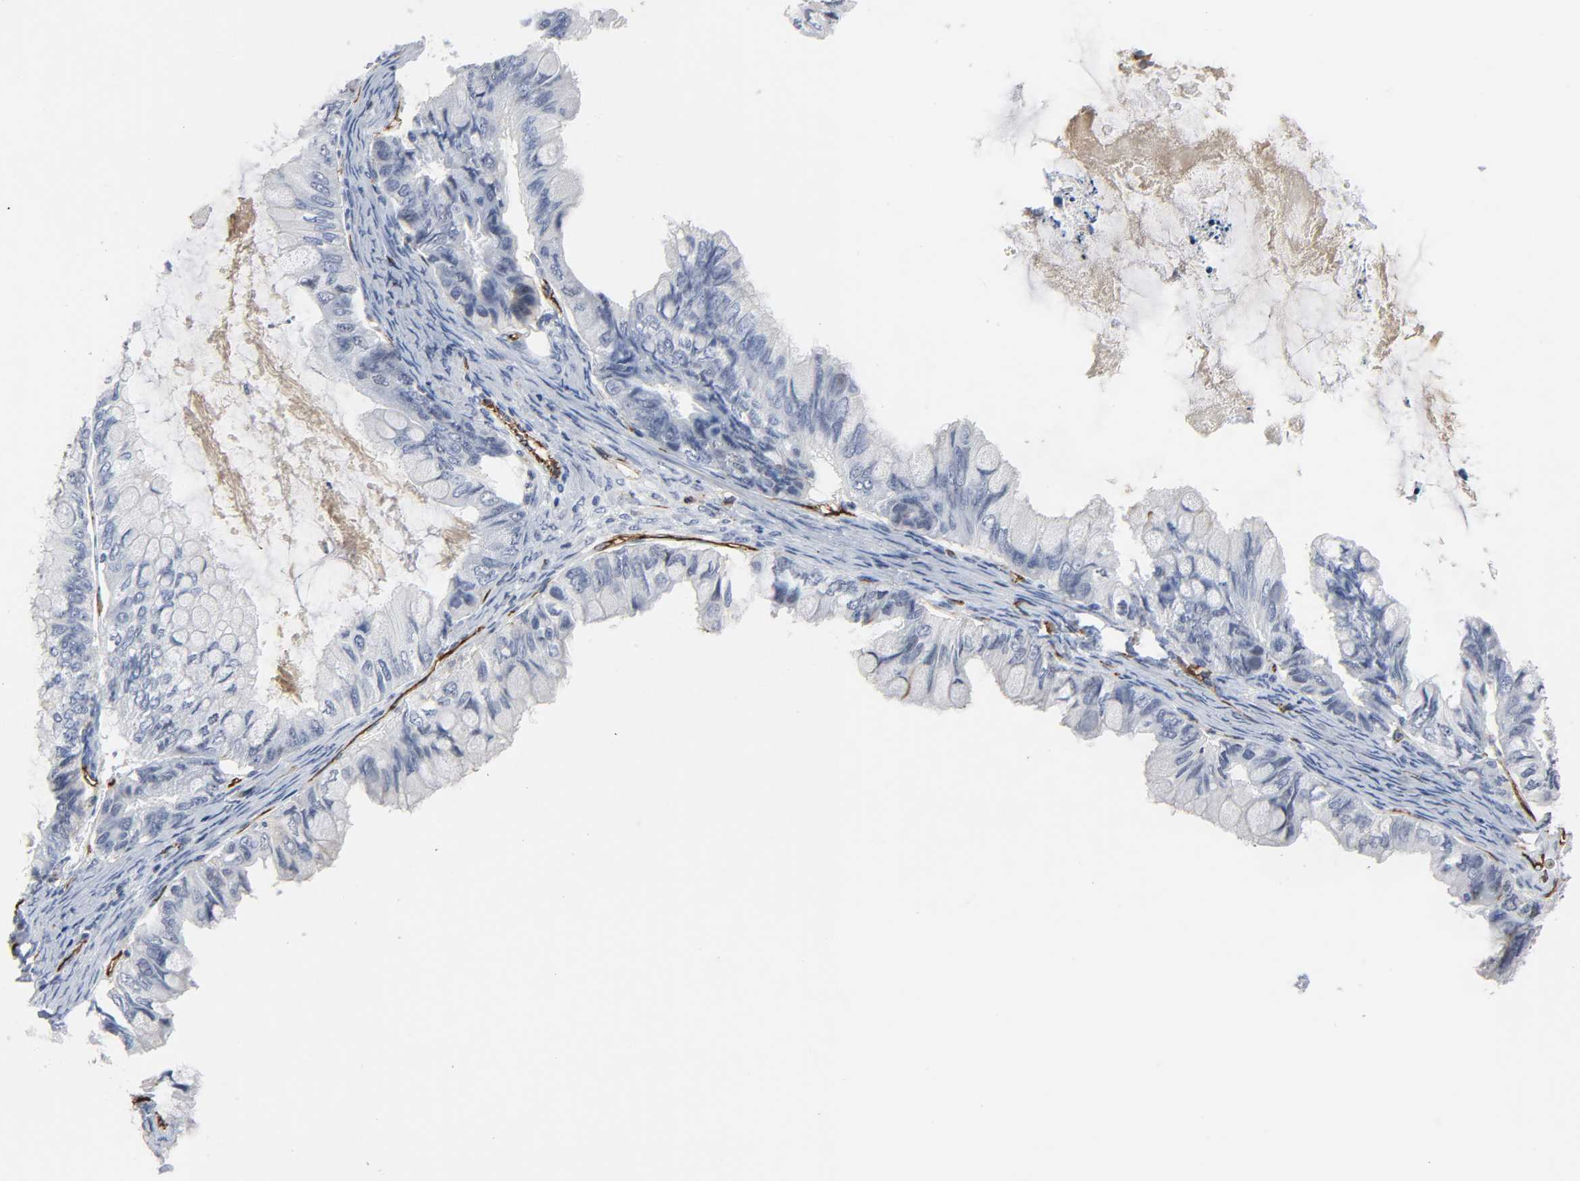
{"staining": {"intensity": "negative", "quantity": "none", "location": "none"}, "tissue": "ovarian cancer", "cell_type": "Tumor cells", "image_type": "cancer", "snomed": [{"axis": "morphology", "description": "Cystadenocarcinoma, mucinous, NOS"}, {"axis": "topography", "description": "Ovary"}], "caption": "DAB (3,3'-diaminobenzidine) immunohistochemical staining of human ovarian mucinous cystadenocarcinoma demonstrates no significant staining in tumor cells. Nuclei are stained in blue.", "gene": "PECAM1", "patient": {"sex": "female", "age": 80}}